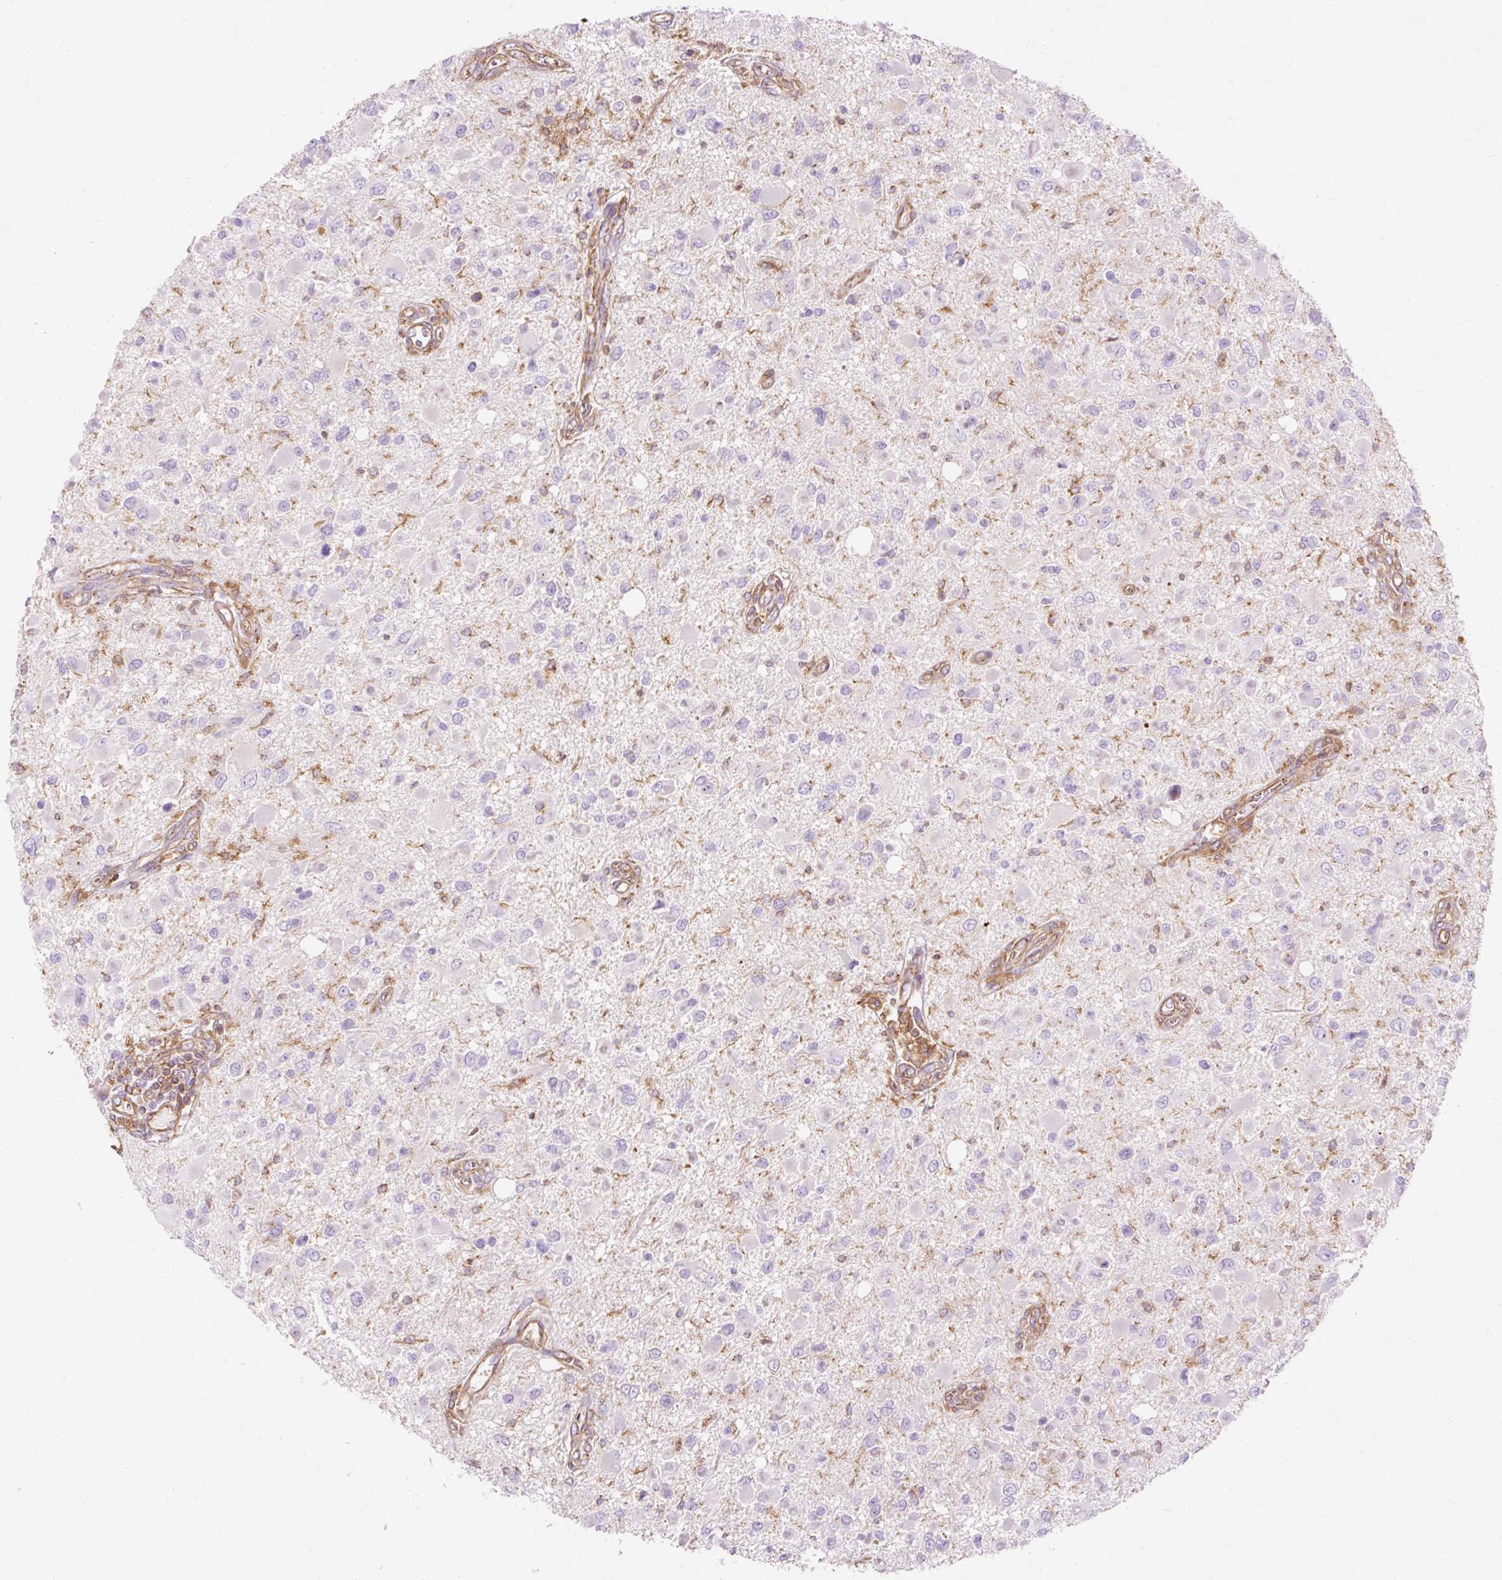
{"staining": {"intensity": "negative", "quantity": "none", "location": "none"}, "tissue": "glioma", "cell_type": "Tumor cells", "image_type": "cancer", "snomed": [{"axis": "morphology", "description": "Glioma, malignant, High grade"}, {"axis": "topography", "description": "Brain"}], "caption": "A high-resolution photomicrograph shows immunohistochemistry staining of glioma, which demonstrates no significant positivity in tumor cells.", "gene": "TBC1D2B", "patient": {"sex": "male", "age": 53}}